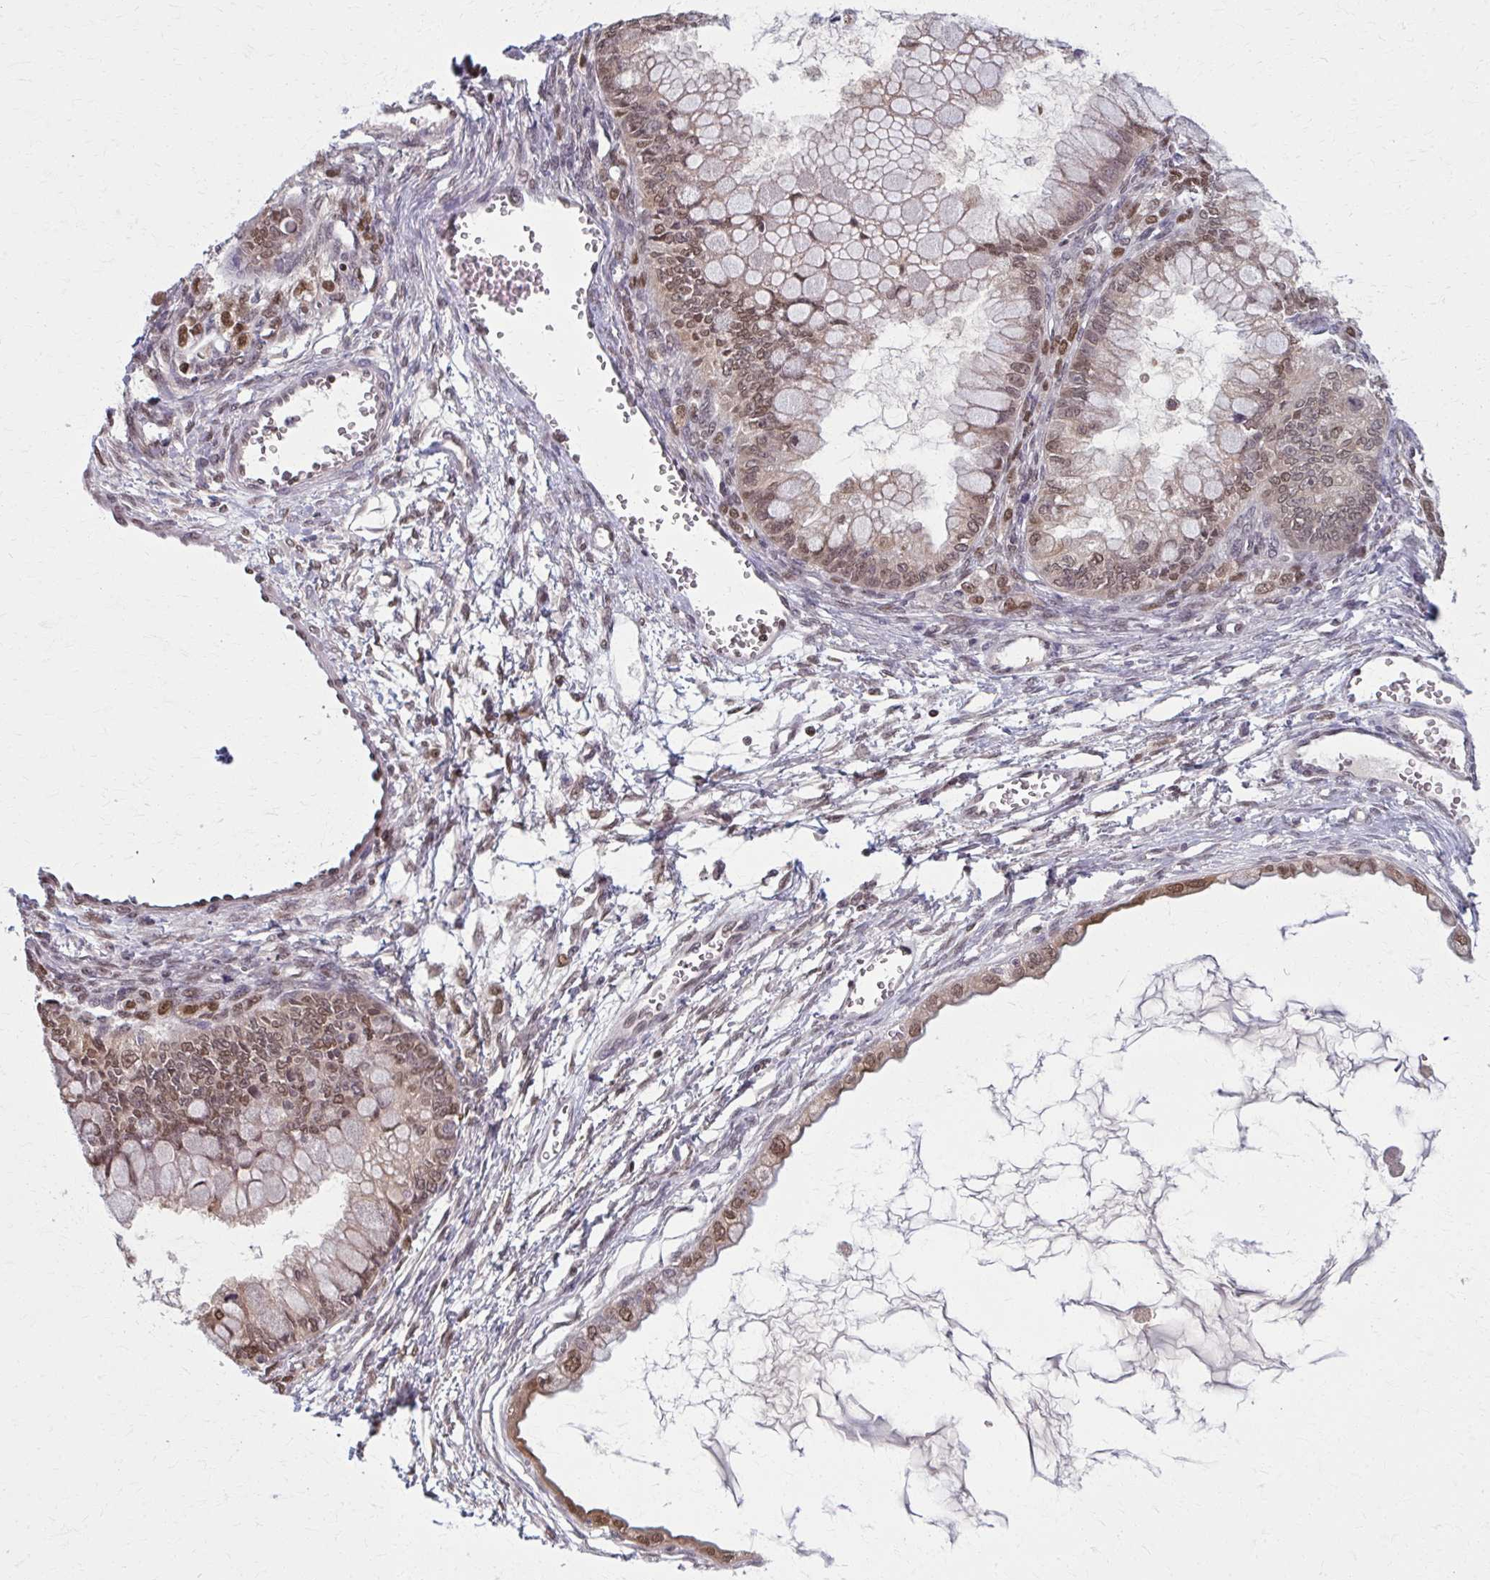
{"staining": {"intensity": "moderate", "quantity": ">75%", "location": "nuclear"}, "tissue": "ovarian cancer", "cell_type": "Tumor cells", "image_type": "cancer", "snomed": [{"axis": "morphology", "description": "Cystadenocarcinoma, mucinous, NOS"}, {"axis": "topography", "description": "Ovary"}], "caption": "Immunohistochemical staining of ovarian mucinous cystadenocarcinoma exhibits medium levels of moderate nuclear protein staining in approximately >75% of tumor cells. (DAB IHC, brown staining for protein, blue staining for nuclei).", "gene": "MDH1", "patient": {"sex": "female", "age": 34}}